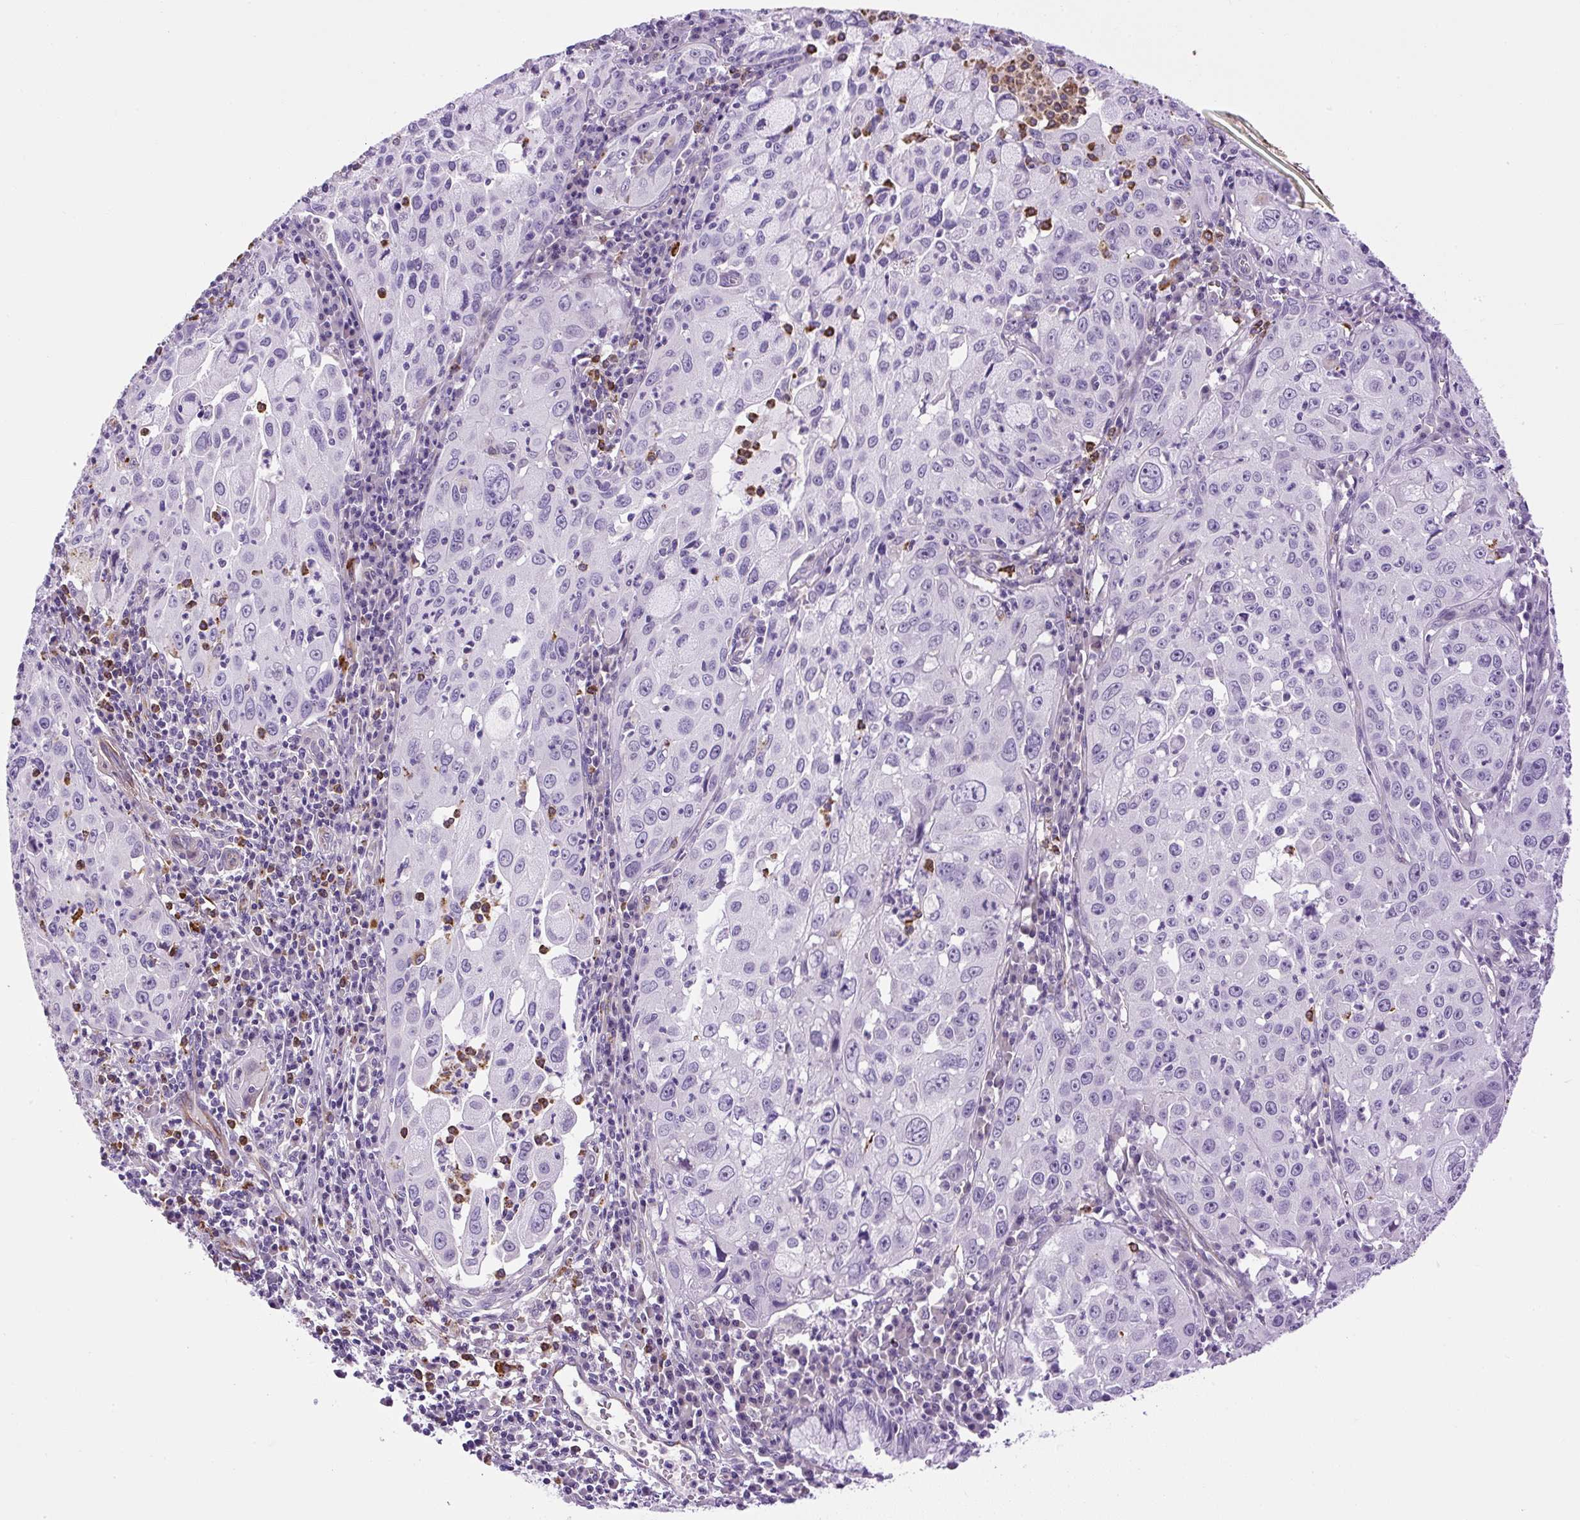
{"staining": {"intensity": "negative", "quantity": "none", "location": "none"}, "tissue": "cervical cancer", "cell_type": "Tumor cells", "image_type": "cancer", "snomed": [{"axis": "morphology", "description": "Squamous cell carcinoma, NOS"}, {"axis": "topography", "description": "Cervix"}], "caption": "Immunohistochemistry of cervical cancer (squamous cell carcinoma) exhibits no expression in tumor cells. (IHC, brightfield microscopy, high magnification).", "gene": "VWA7", "patient": {"sex": "female", "age": 42}}